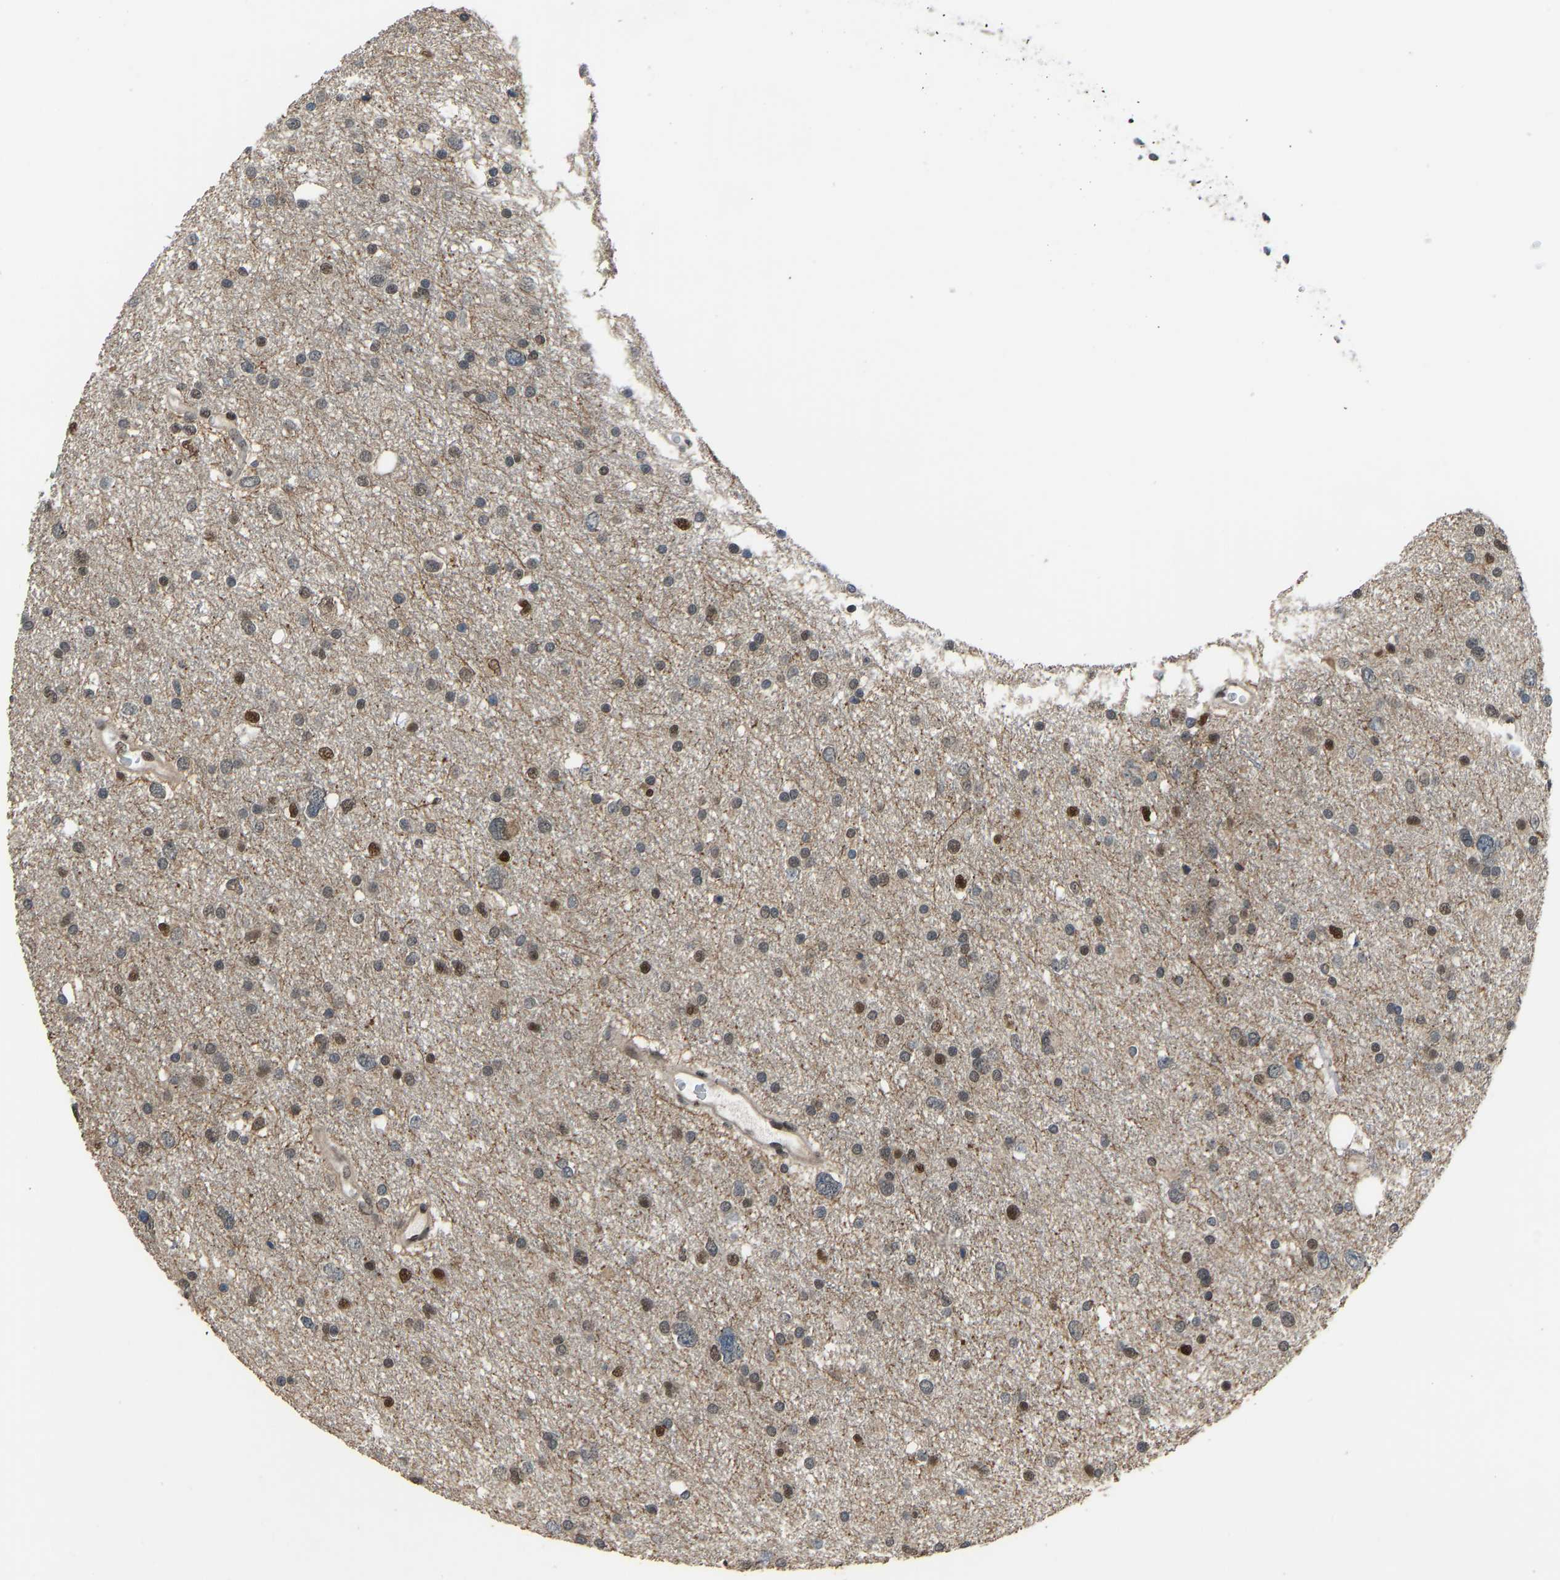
{"staining": {"intensity": "strong", "quantity": "<25%", "location": "nuclear"}, "tissue": "glioma", "cell_type": "Tumor cells", "image_type": "cancer", "snomed": [{"axis": "morphology", "description": "Glioma, malignant, Low grade"}, {"axis": "topography", "description": "Brain"}], "caption": "Strong nuclear staining is appreciated in approximately <25% of tumor cells in glioma.", "gene": "KPNA6", "patient": {"sex": "female", "age": 37}}